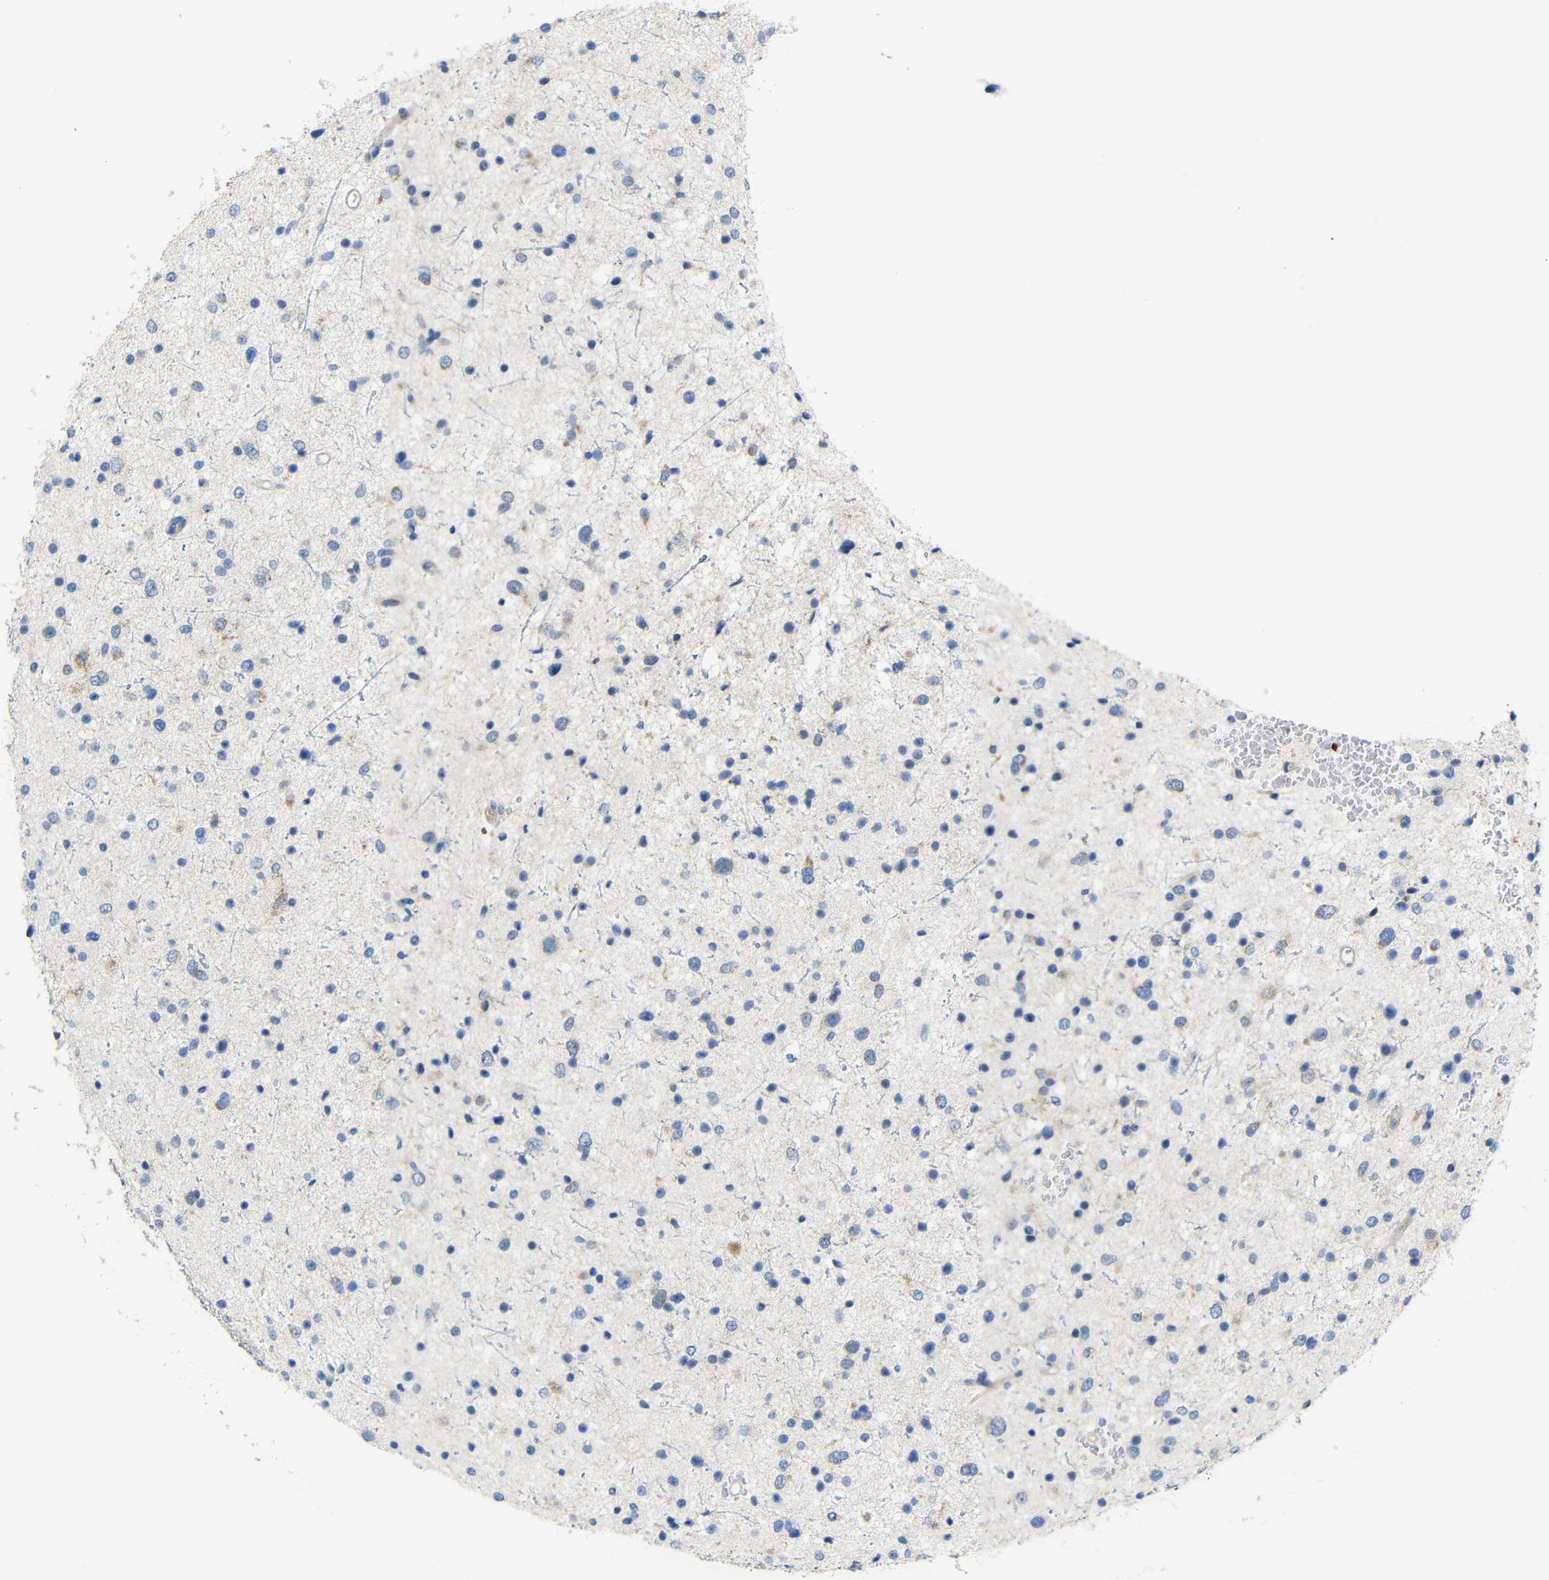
{"staining": {"intensity": "negative", "quantity": "none", "location": "none"}, "tissue": "glioma", "cell_type": "Tumor cells", "image_type": "cancer", "snomed": [{"axis": "morphology", "description": "Glioma, malignant, Low grade"}, {"axis": "topography", "description": "Brain"}], "caption": "An IHC photomicrograph of glioma is shown. There is no staining in tumor cells of glioma.", "gene": "TBC1D32", "patient": {"sex": "female", "age": 37}}